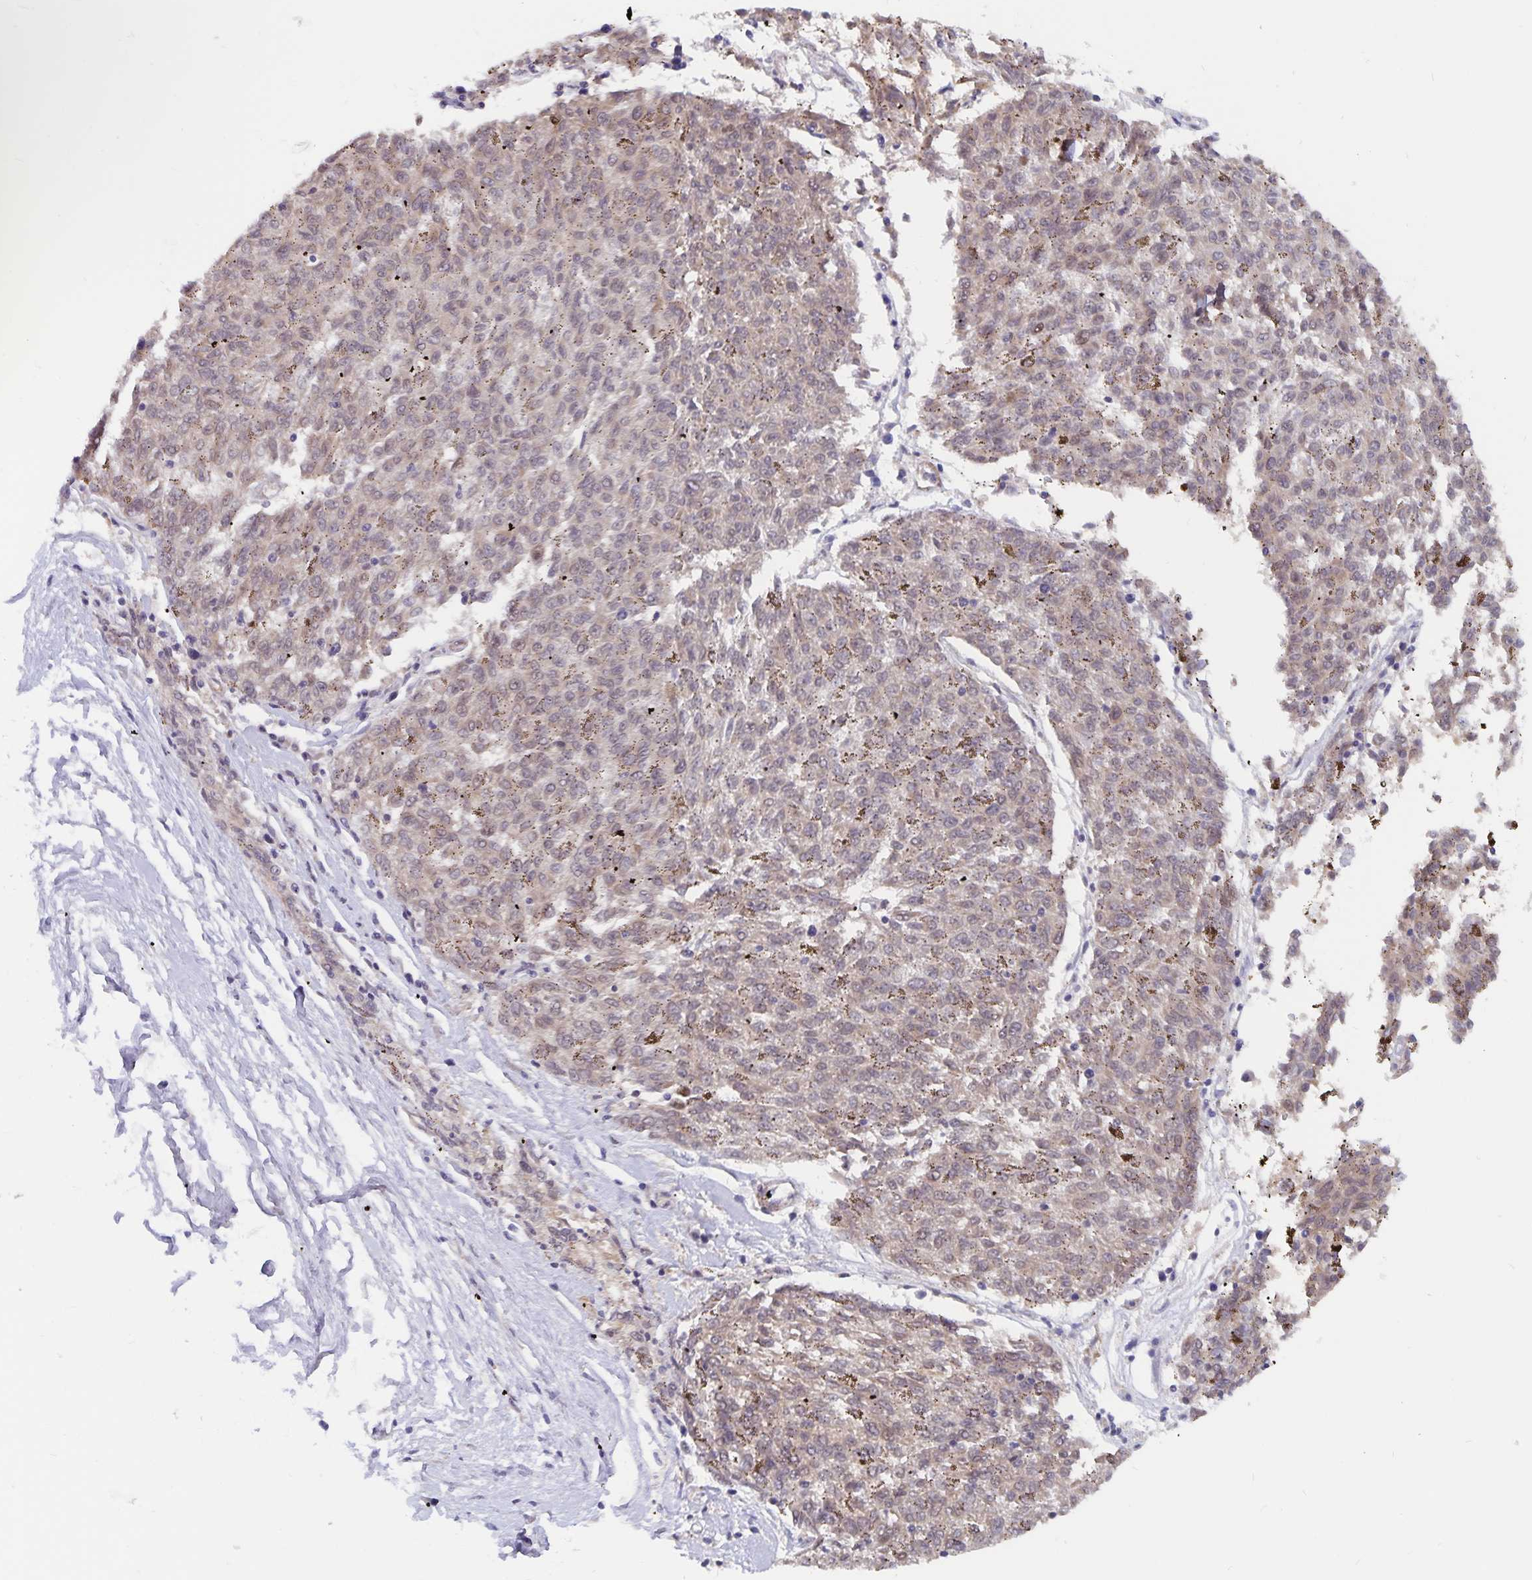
{"staining": {"intensity": "weak", "quantity": "<25%", "location": "cytoplasmic/membranous,nuclear"}, "tissue": "melanoma", "cell_type": "Tumor cells", "image_type": "cancer", "snomed": [{"axis": "morphology", "description": "Malignant melanoma, NOS"}, {"axis": "topography", "description": "Skin"}], "caption": "DAB immunohistochemical staining of malignant melanoma exhibits no significant staining in tumor cells.", "gene": "BAG6", "patient": {"sex": "female", "age": 72}}